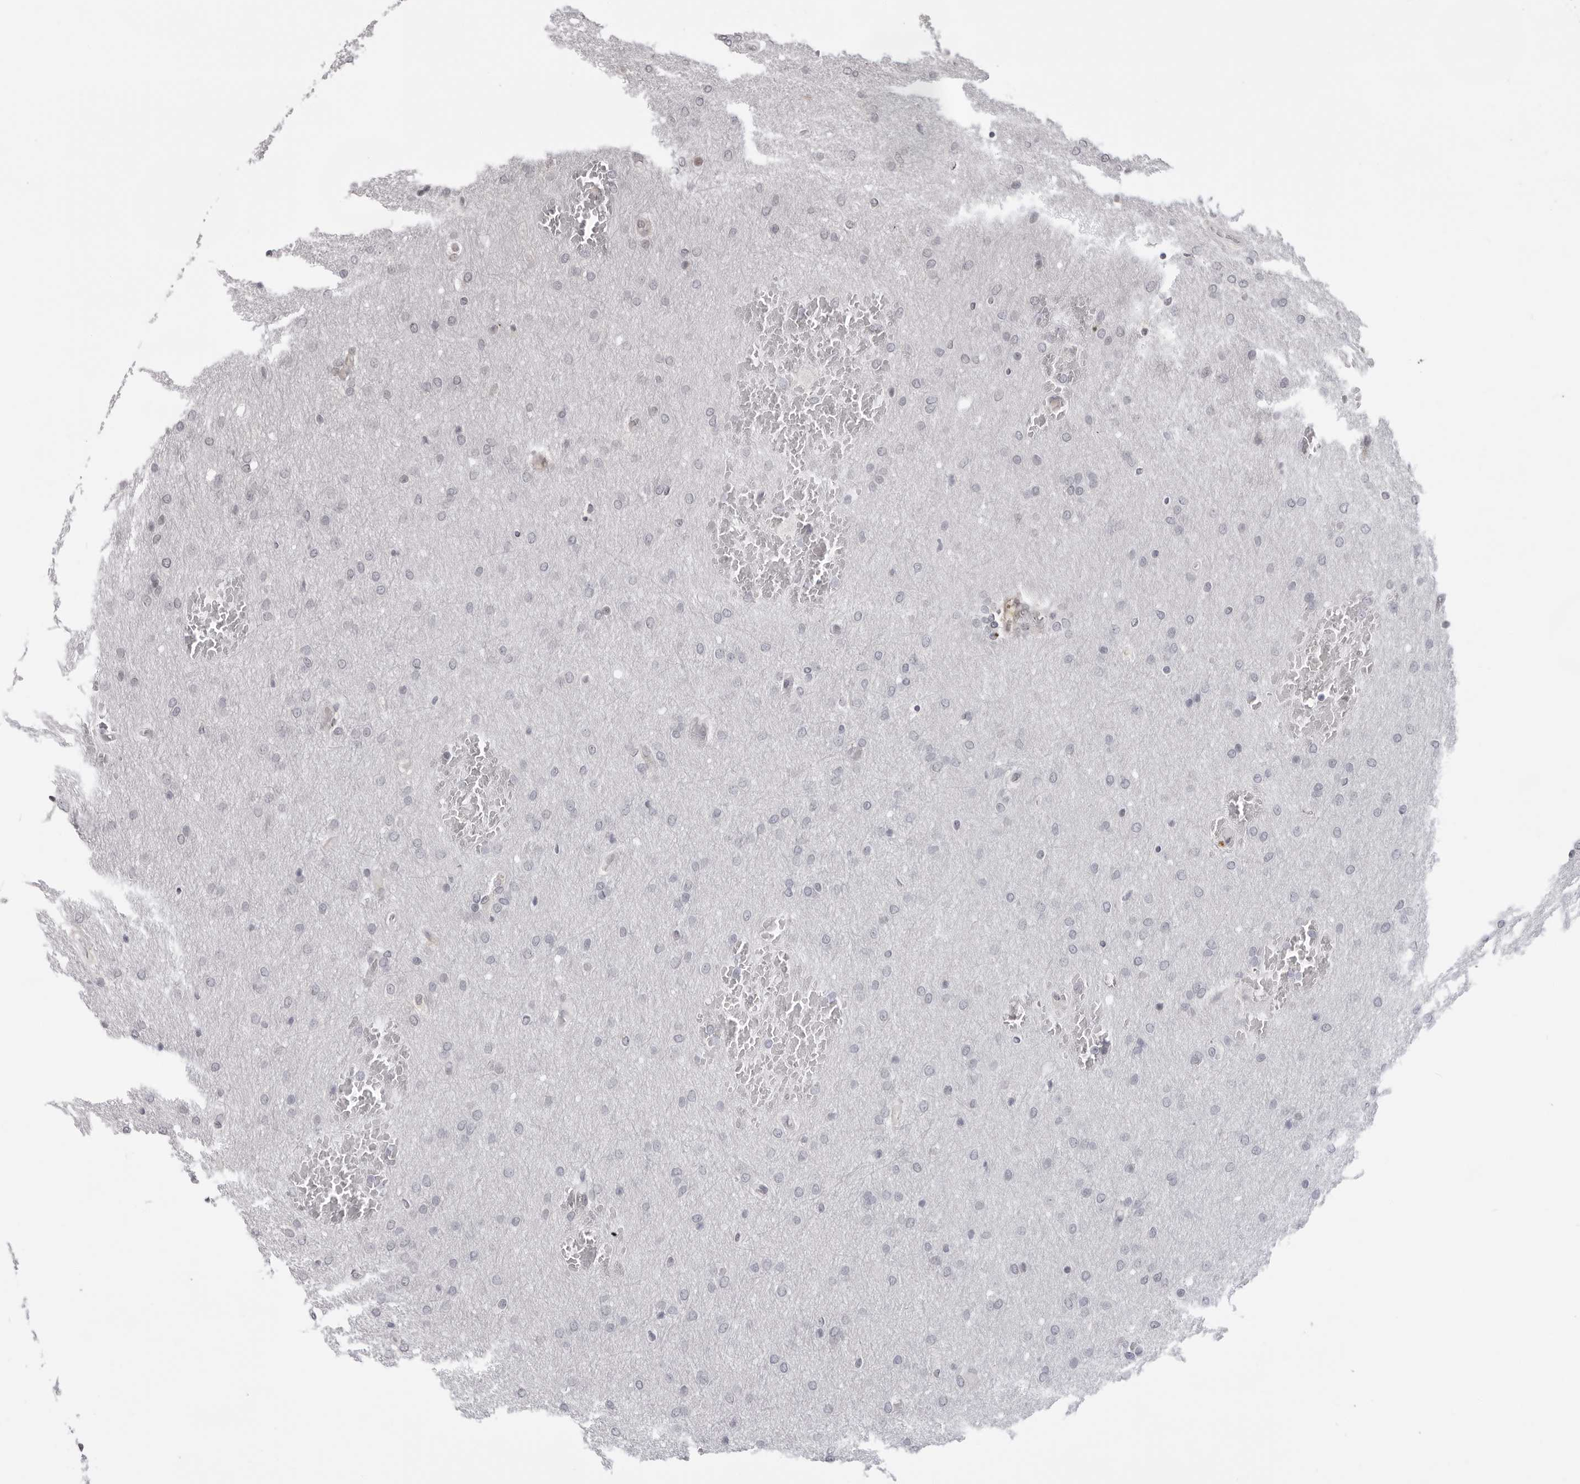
{"staining": {"intensity": "negative", "quantity": "none", "location": "none"}, "tissue": "glioma", "cell_type": "Tumor cells", "image_type": "cancer", "snomed": [{"axis": "morphology", "description": "Glioma, malignant, Low grade"}, {"axis": "topography", "description": "Brain"}], "caption": "Human glioma stained for a protein using IHC reveals no positivity in tumor cells.", "gene": "SRGAP2", "patient": {"sex": "female", "age": 37}}